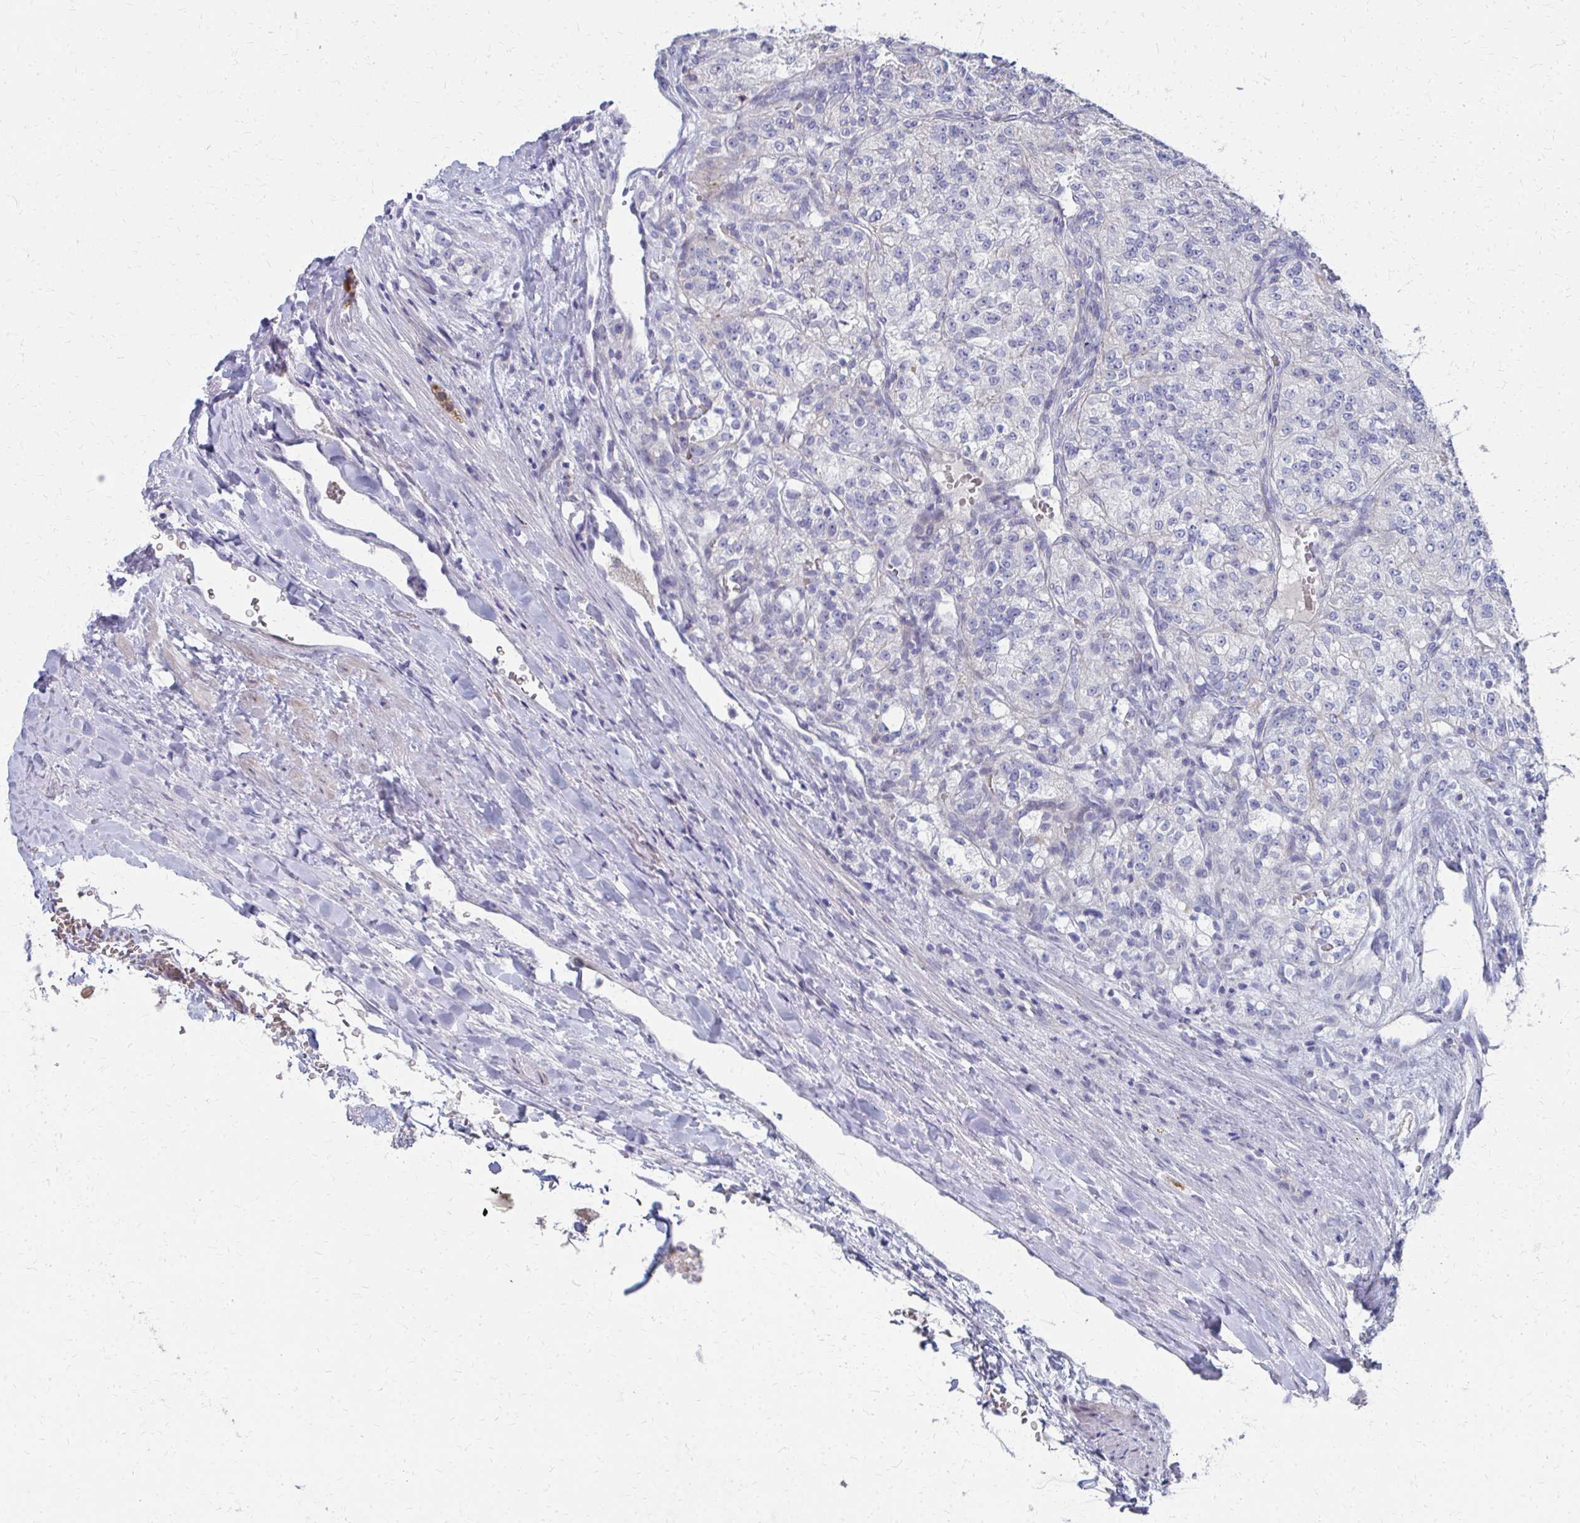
{"staining": {"intensity": "negative", "quantity": "none", "location": "none"}, "tissue": "renal cancer", "cell_type": "Tumor cells", "image_type": "cancer", "snomed": [{"axis": "morphology", "description": "Adenocarcinoma, NOS"}, {"axis": "topography", "description": "Kidney"}], "caption": "The micrograph shows no staining of tumor cells in renal cancer.", "gene": "MS4A2", "patient": {"sex": "female", "age": 63}}